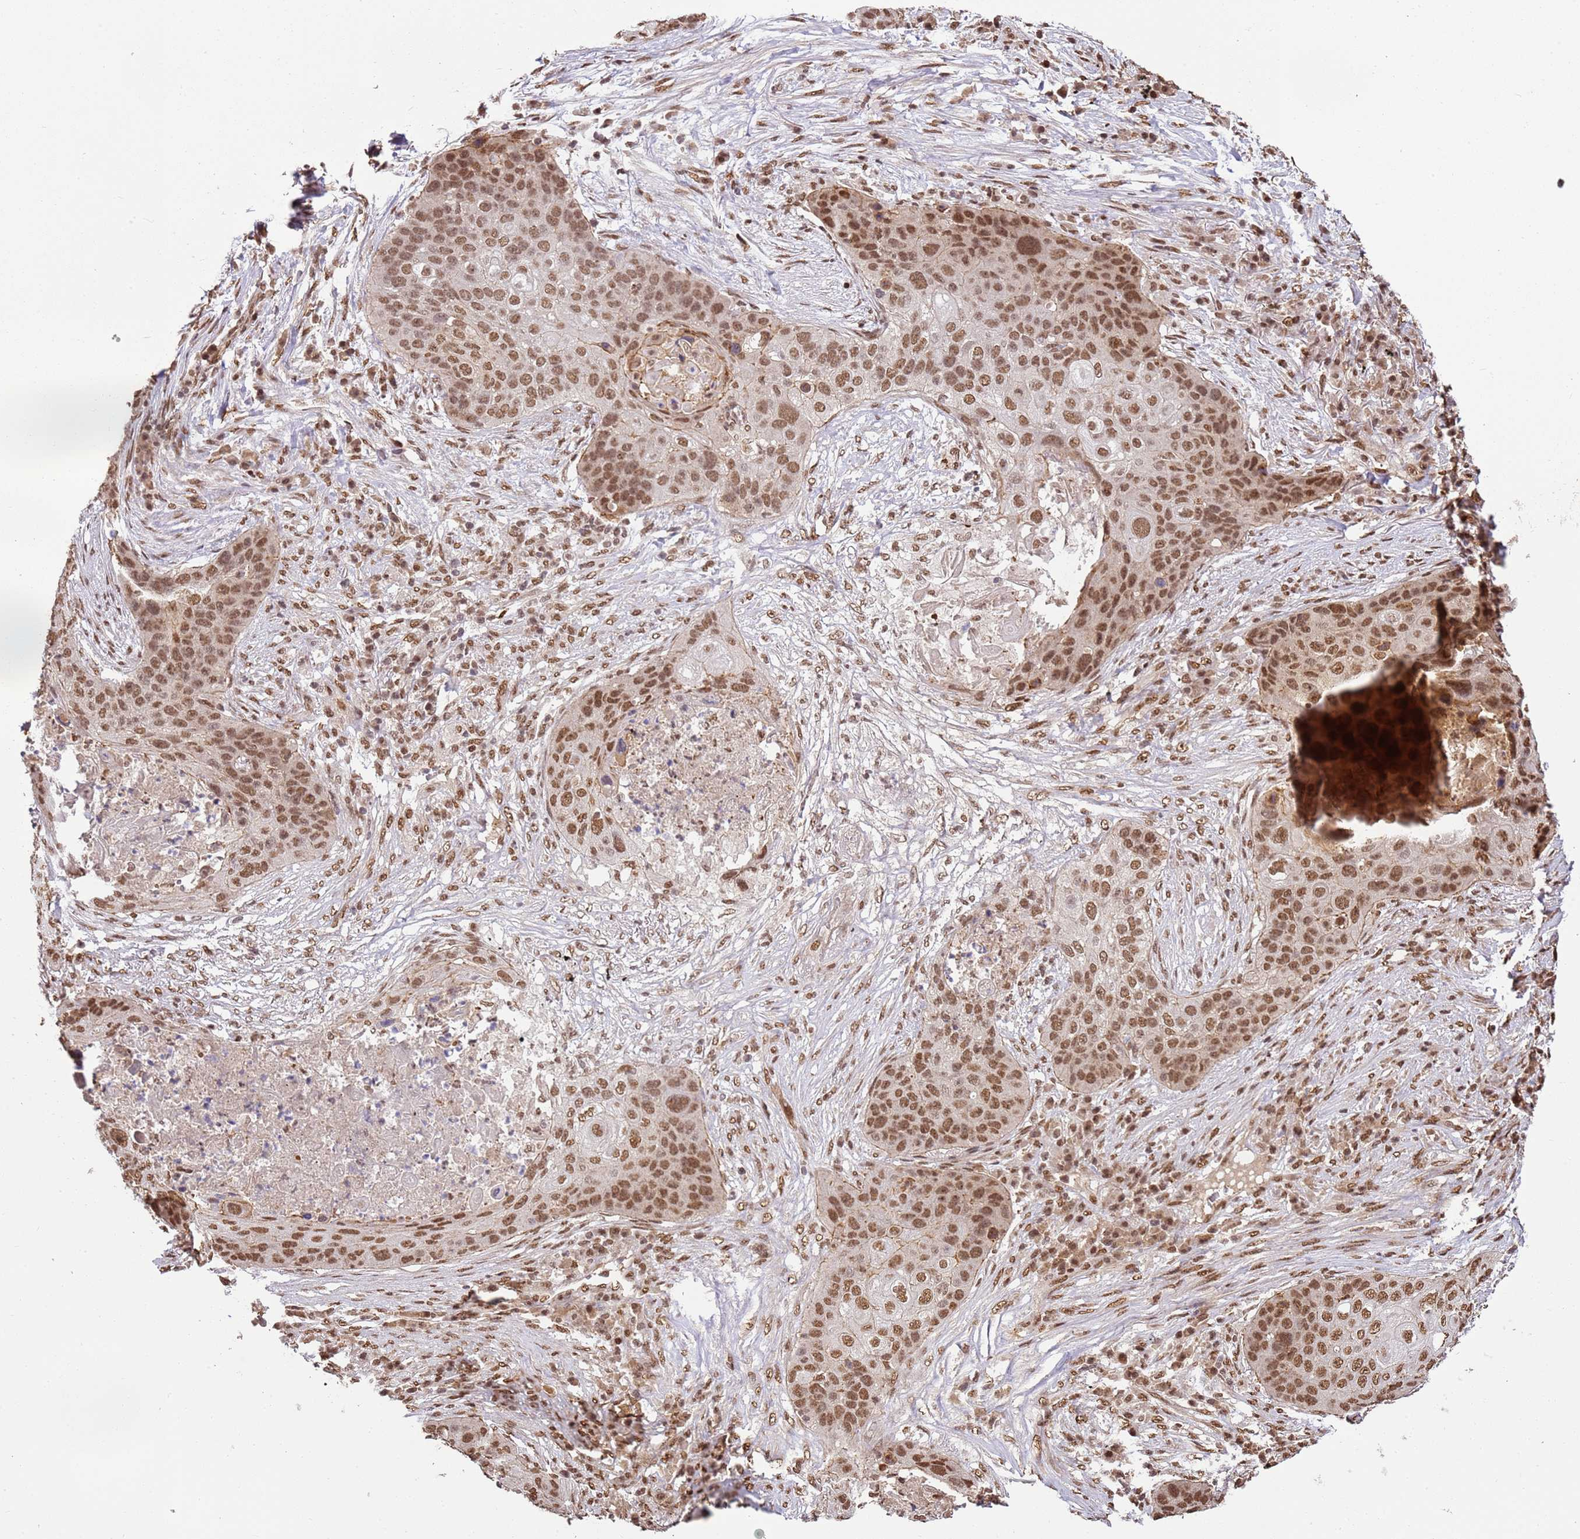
{"staining": {"intensity": "moderate", "quantity": ">75%", "location": "nuclear"}, "tissue": "lung cancer", "cell_type": "Tumor cells", "image_type": "cancer", "snomed": [{"axis": "morphology", "description": "Squamous cell carcinoma, NOS"}, {"axis": "topography", "description": "Lung"}], "caption": "This is an image of IHC staining of squamous cell carcinoma (lung), which shows moderate positivity in the nuclear of tumor cells.", "gene": "ZBTB12", "patient": {"sex": "female", "age": 63}}